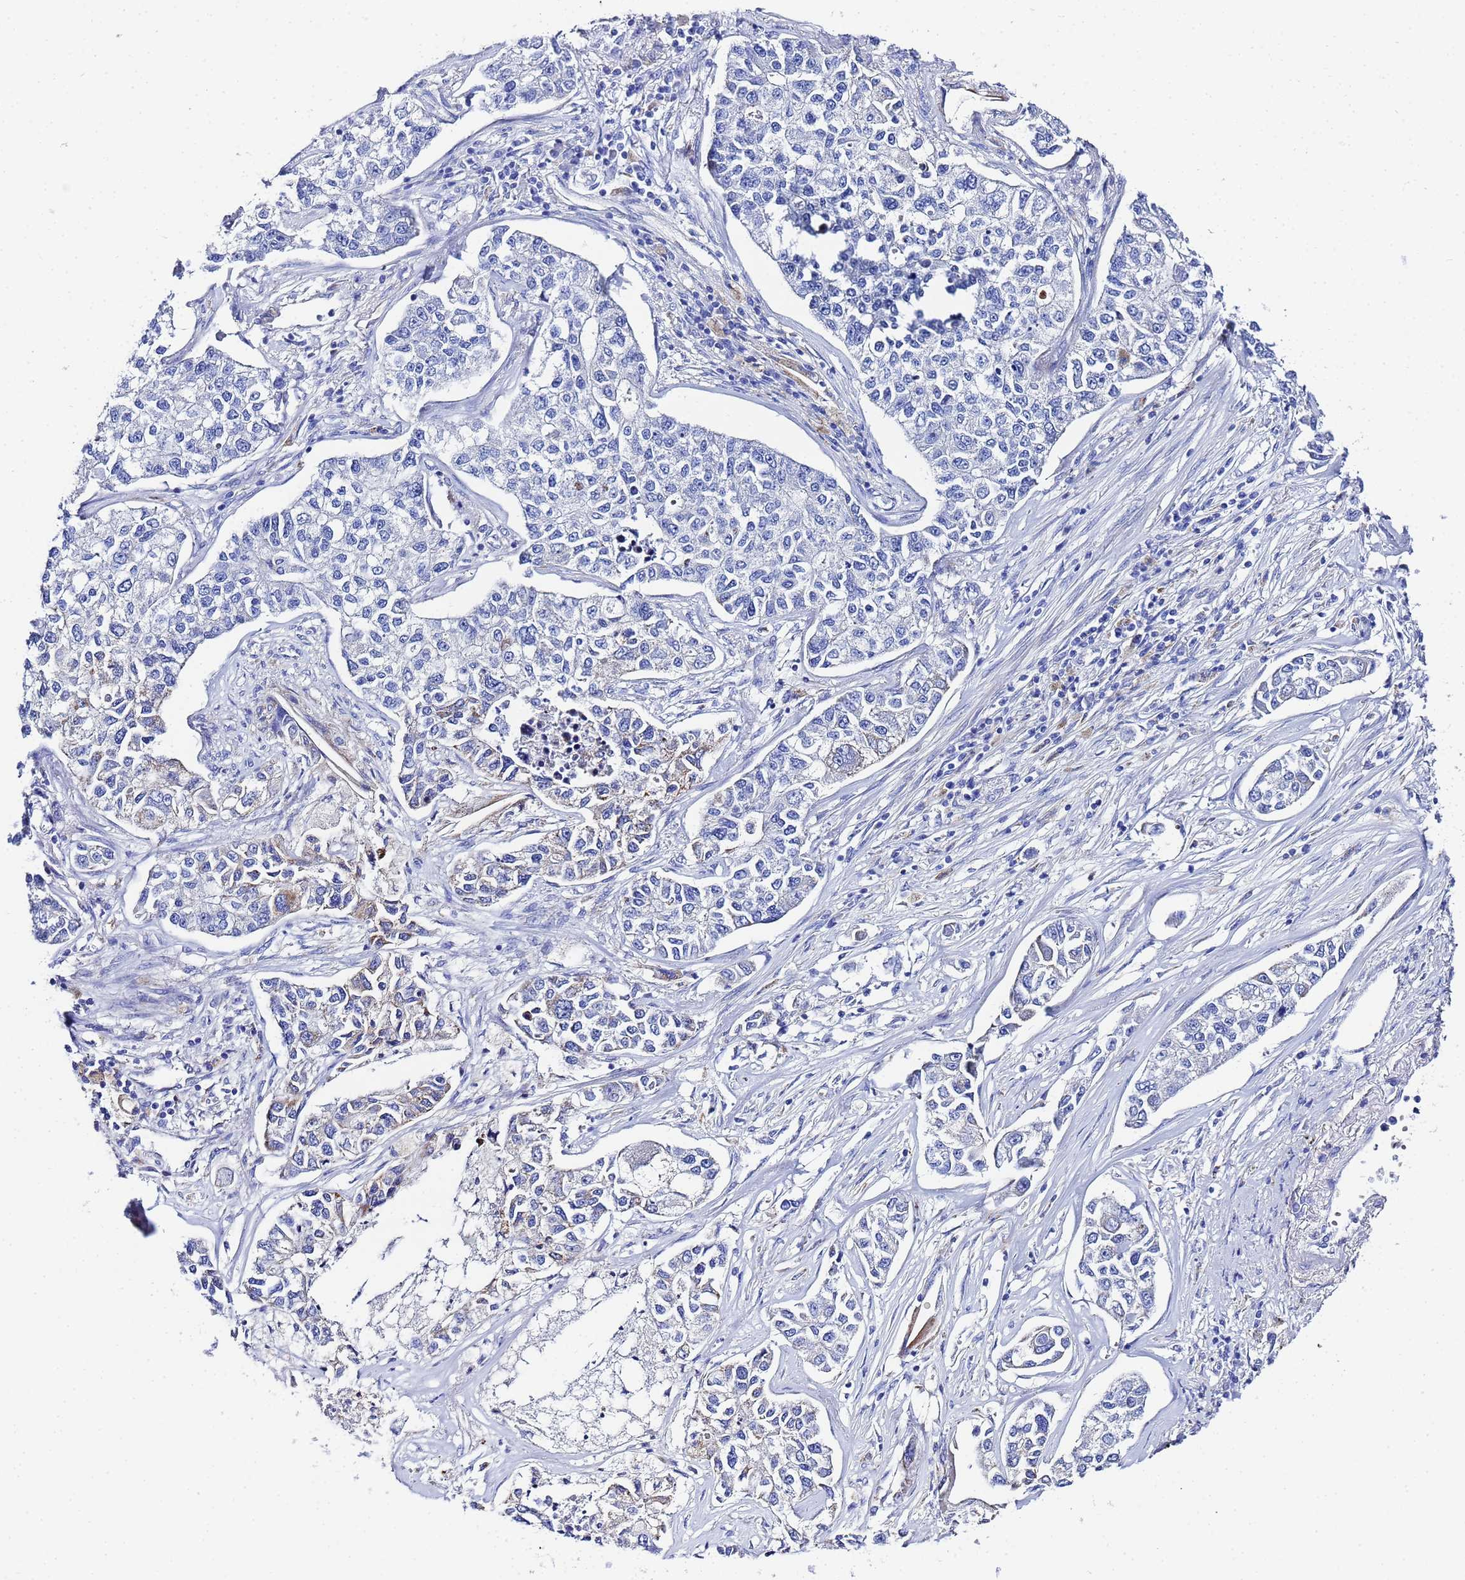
{"staining": {"intensity": "negative", "quantity": "none", "location": "none"}, "tissue": "lung cancer", "cell_type": "Tumor cells", "image_type": "cancer", "snomed": [{"axis": "morphology", "description": "Adenocarcinoma, NOS"}, {"axis": "topography", "description": "Lung"}], "caption": "Human lung cancer (adenocarcinoma) stained for a protein using immunohistochemistry (IHC) displays no expression in tumor cells.", "gene": "ZNF26", "patient": {"sex": "male", "age": 49}}